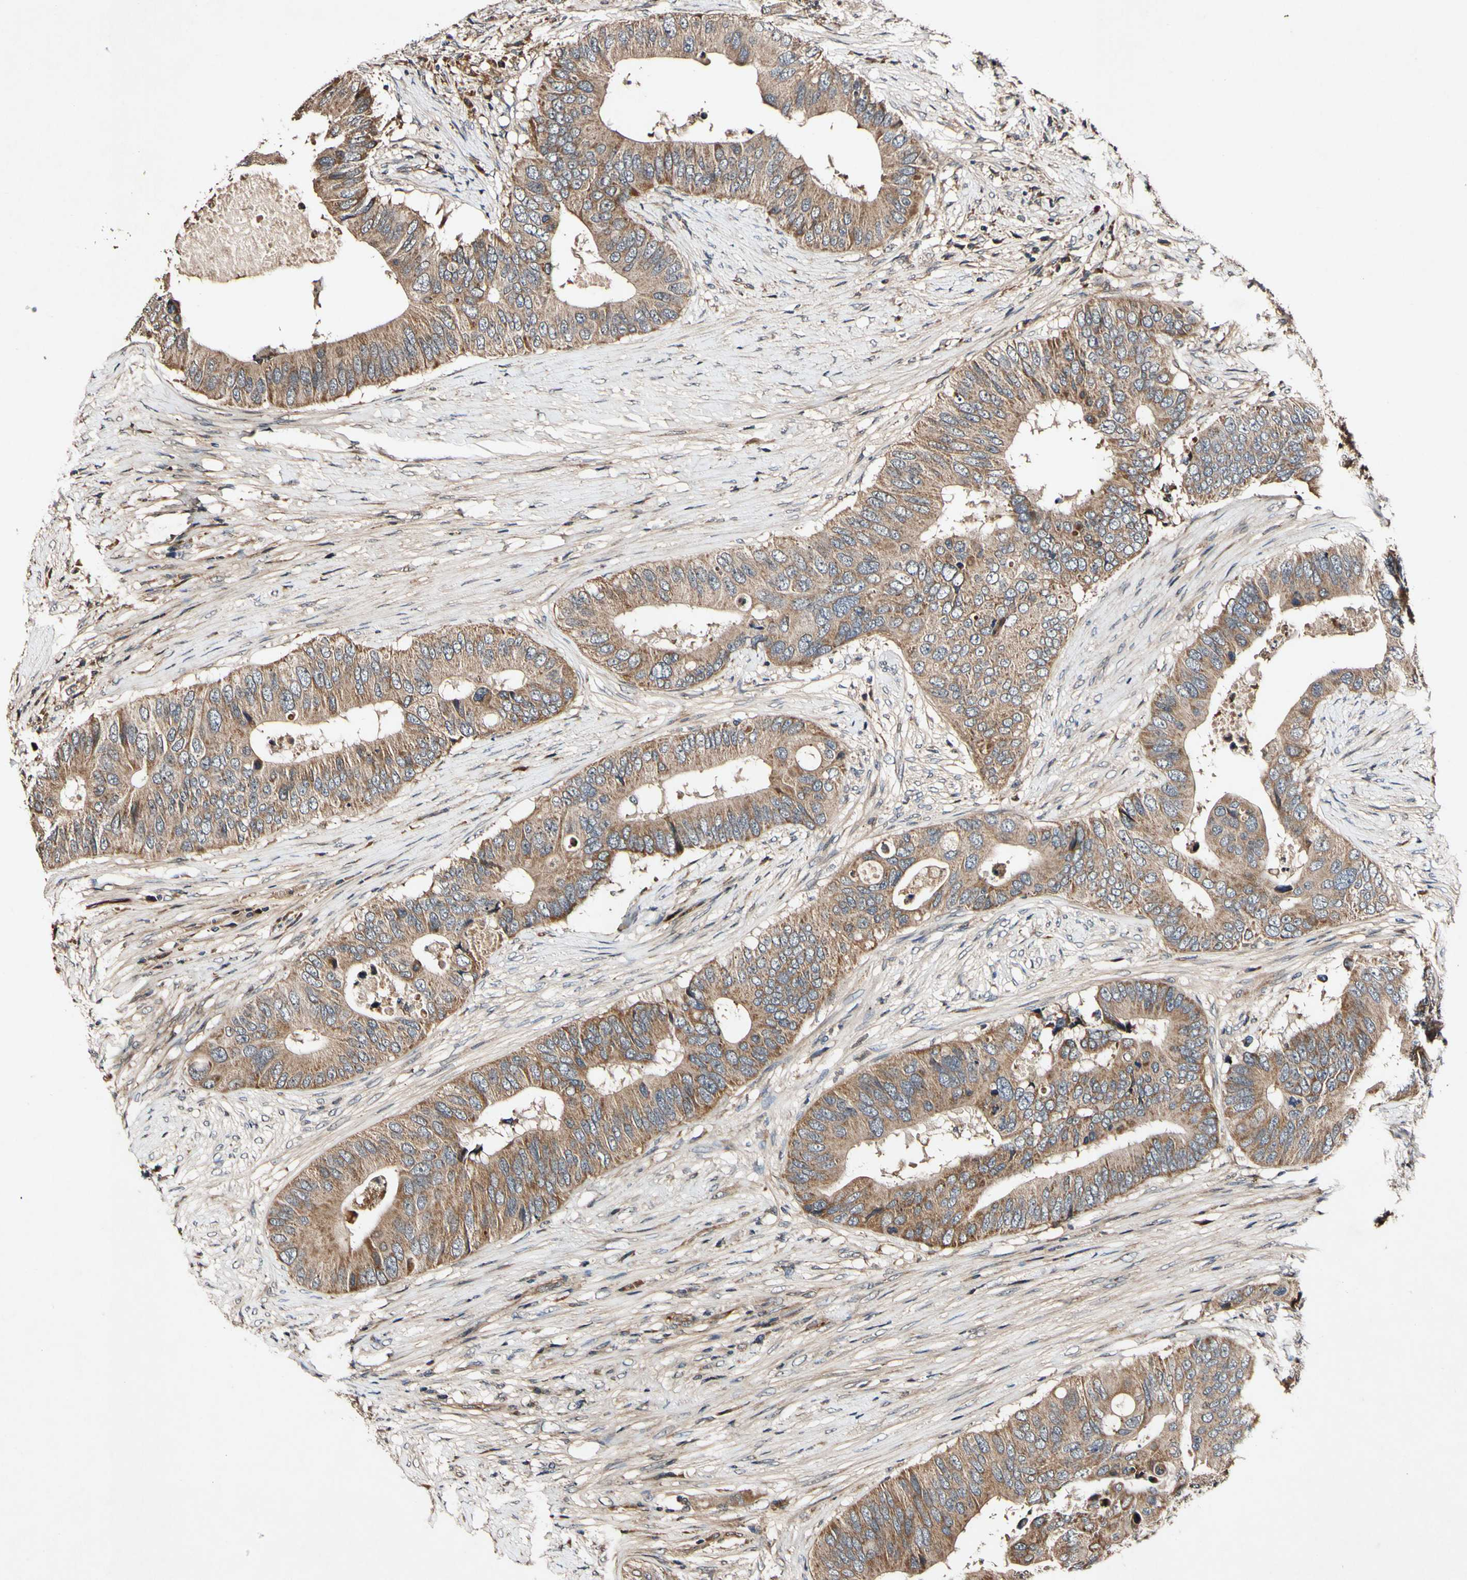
{"staining": {"intensity": "moderate", "quantity": ">75%", "location": "cytoplasmic/membranous"}, "tissue": "colorectal cancer", "cell_type": "Tumor cells", "image_type": "cancer", "snomed": [{"axis": "morphology", "description": "Adenocarcinoma, NOS"}, {"axis": "topography", "description": "Colon"}], "caption": "IHC (DAB (3,3'-diaminobenzidine)) staining of human colorectal cancer (adenocarcinoma) demonstrates moderate cytoplasmic/membranous protein staining in approximately >75% of tumor cells.", "gene": "PLAT", "patient": {"sex": "male", "age": 71}}